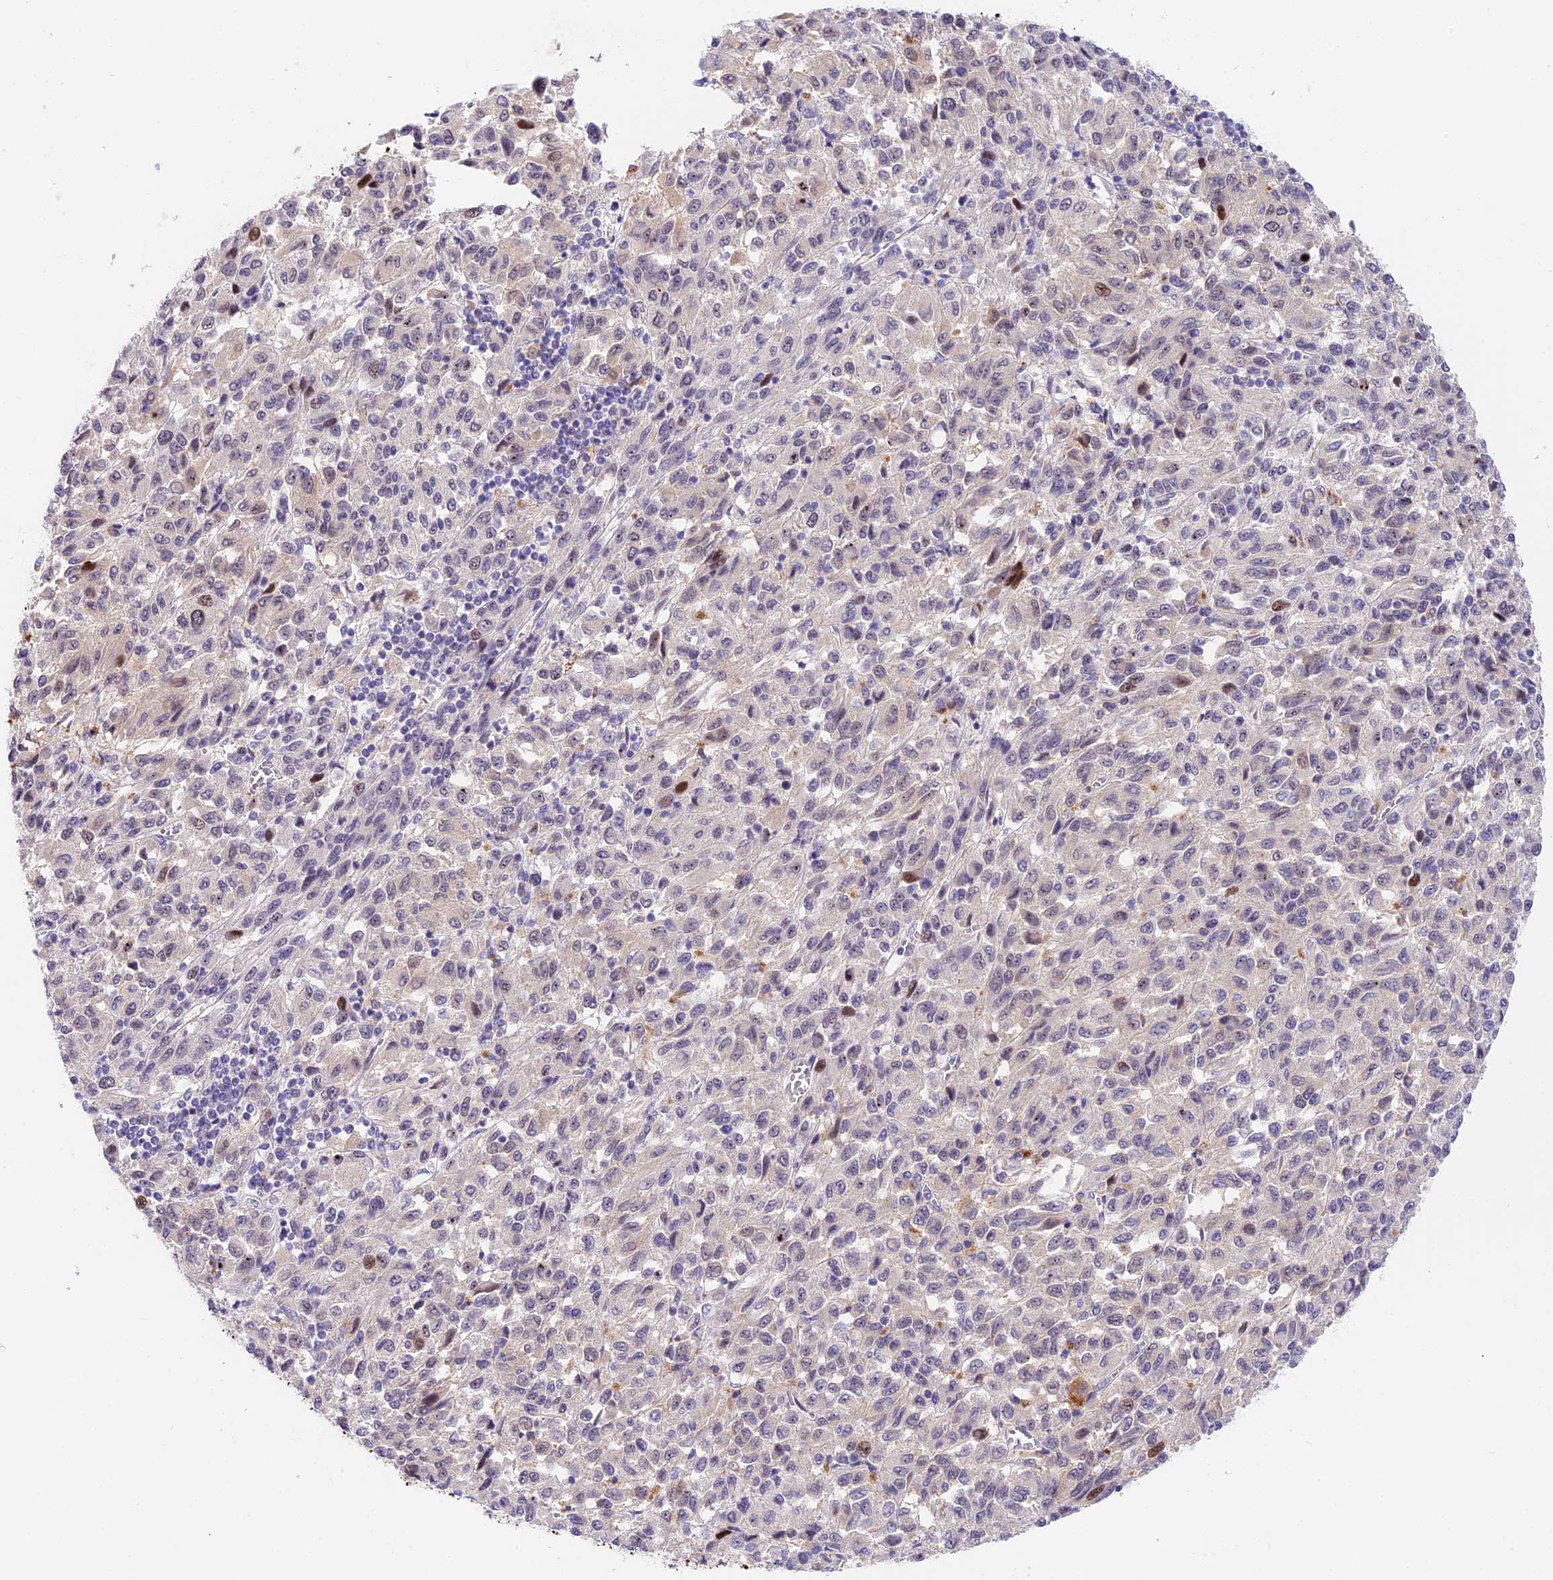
{"staining": {"intensity": "moderate", "quantity": "<25%", "location": "nuclear"}, "tissue": "melanoma", "cell_type": "Tumor cells", "image_type": "cancer", "snomed": [{"axis": "morphology", "description": "Malignant melanoma, Metastatic site"}, {"axis": "topography", "description": "Lung"}], "caption": "IHC of malignant melanoma (metastatic site) shows low levels of moderate nuclear positivity in about <25% of tumor cells.", "gene": "MIDN", "patient": {"sex": "male", "age": 64}}